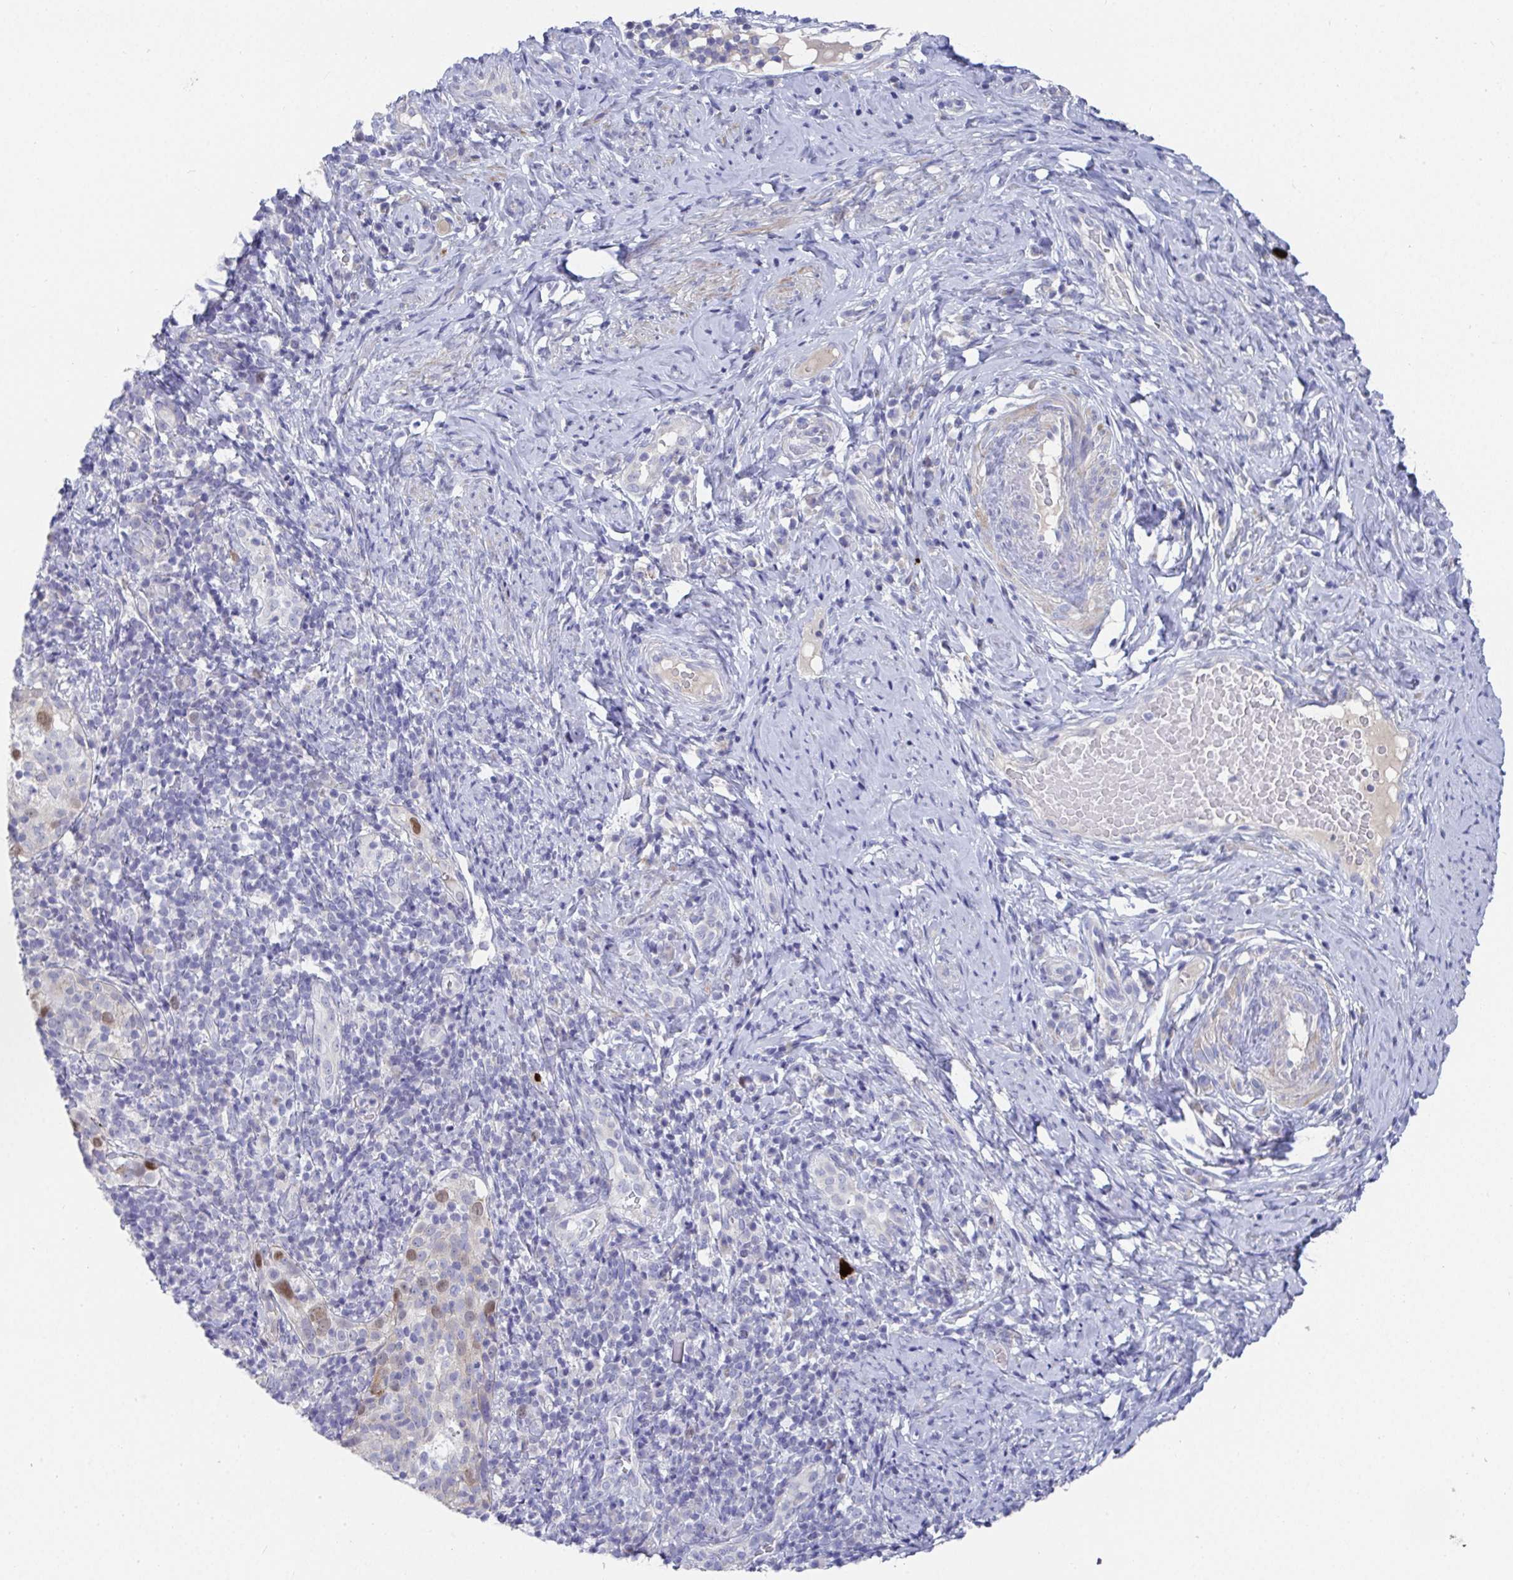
{"staining": {"intensity": "moderate", "quantity": "<25%", "location": "nuclear"}, "tissue": "cervical cancer", "cell_type": "Tumor cells", "image_type": "cancer", "snomed": [{"axis": "morphology", "description": "Squamous cell carcinoma, NOS"}, {"axis": "topography", "description": "Cervix"}], "caption": "Cervical cancer (squamous cell carcinoma) tissue exhibits moderate nuclear staining in about <25% of tumor cells", "gene": "ATP5F1C", "patient": {"sex": "female", "age": 75}}